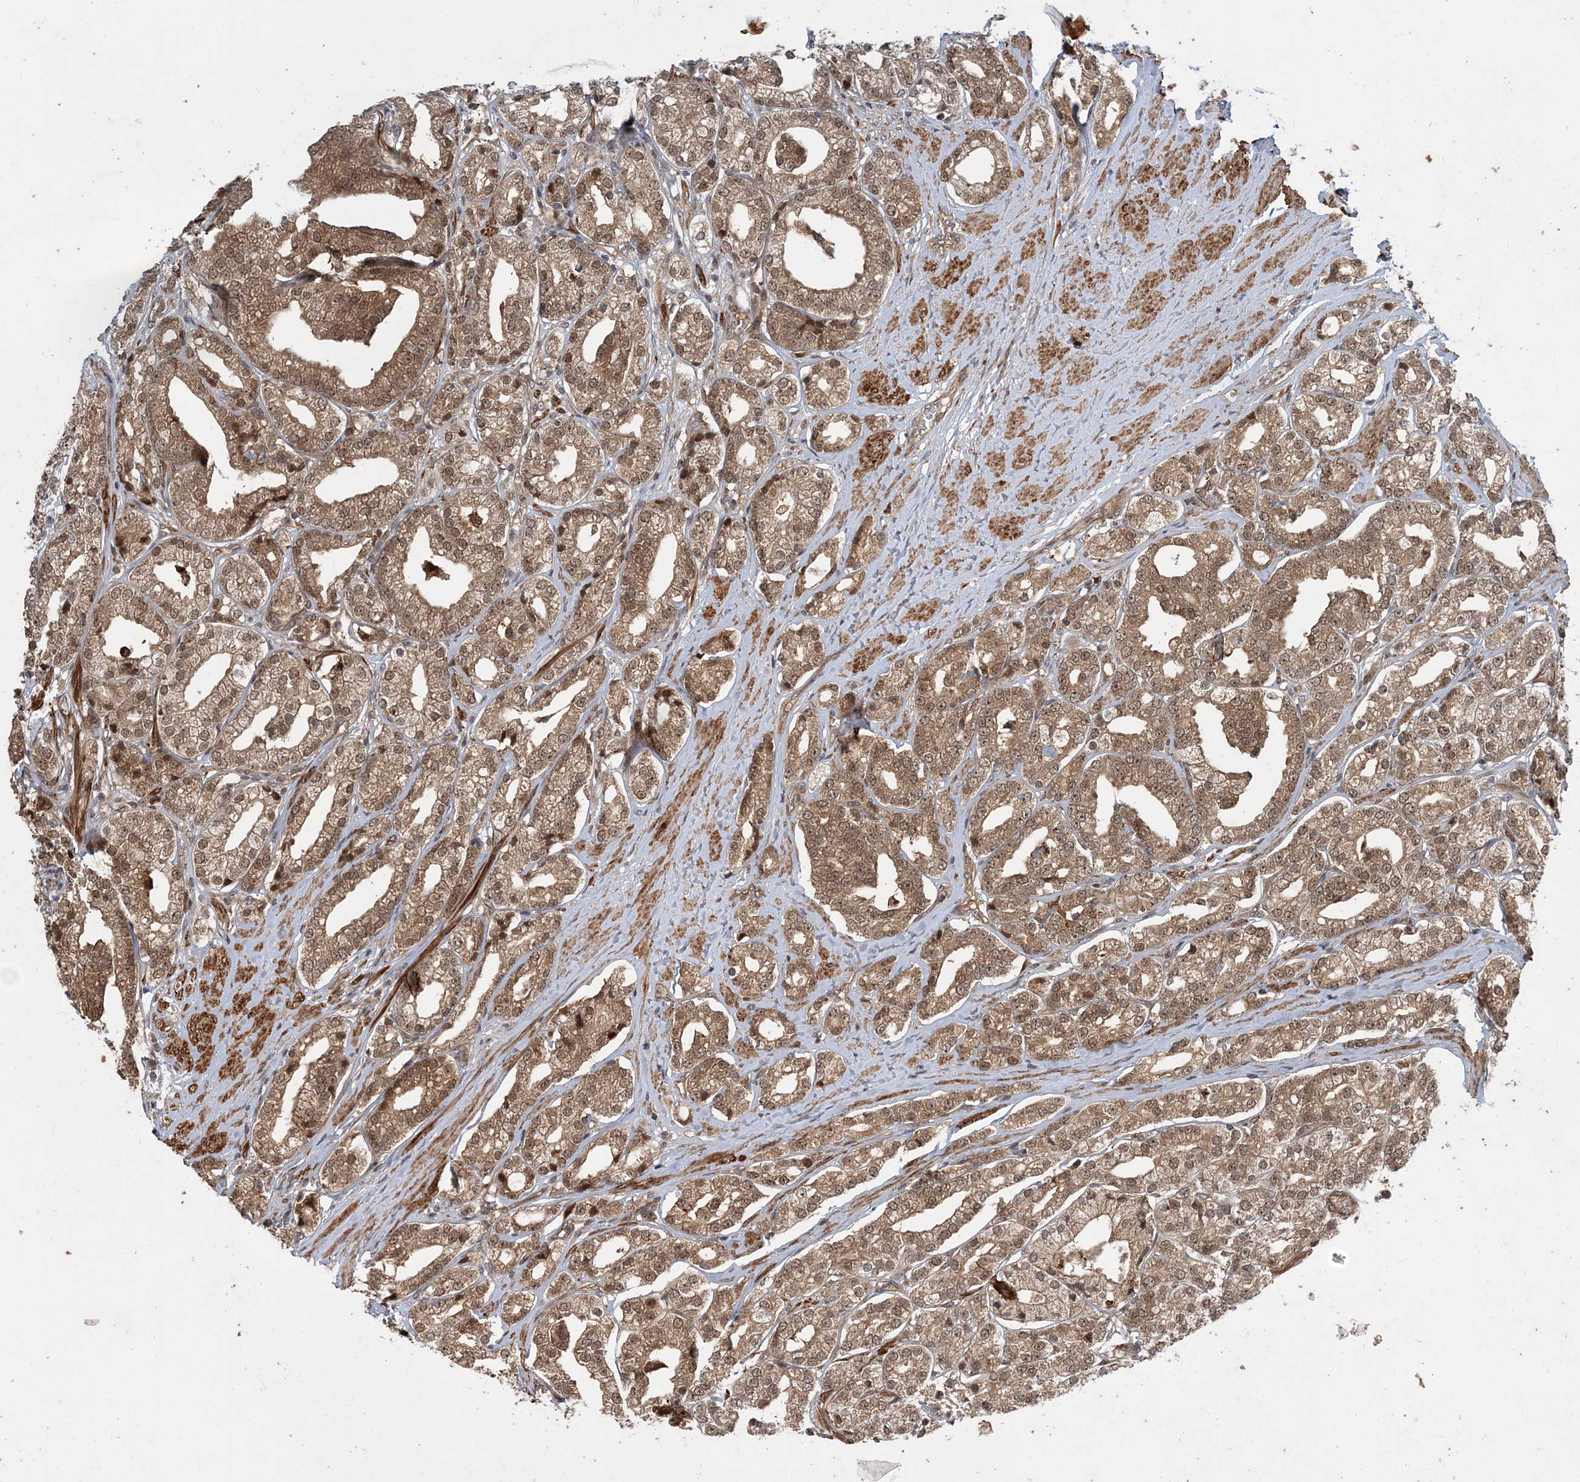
{"staining": {"intensity": "moderate", "quantity": ">75%", "location": "cytoplasmic/membranous,nuclear"}, "tissue": "prostate cancer", "cell_type": "Tumor cells", "image_type": "cancer", "snomed": [{"axis": "morphology", "description": "Adenocarcinoma, High grade"}, {"axis": "topography", "description": "Prostate"}], "caption": "IHC image of neoplastic tissue: high-grade adenocarcinoma (prostate) stained using immunohistochemistry shows medium levels of moderate protein expression localized specifically in the cytoplasmic/membranous and nuclear of tumor cells, appearing as a cytoplasmic/membranous and nuclear brown color.", "gene": "UBTD2", "patient": {"sex": "male", "age": 69}}